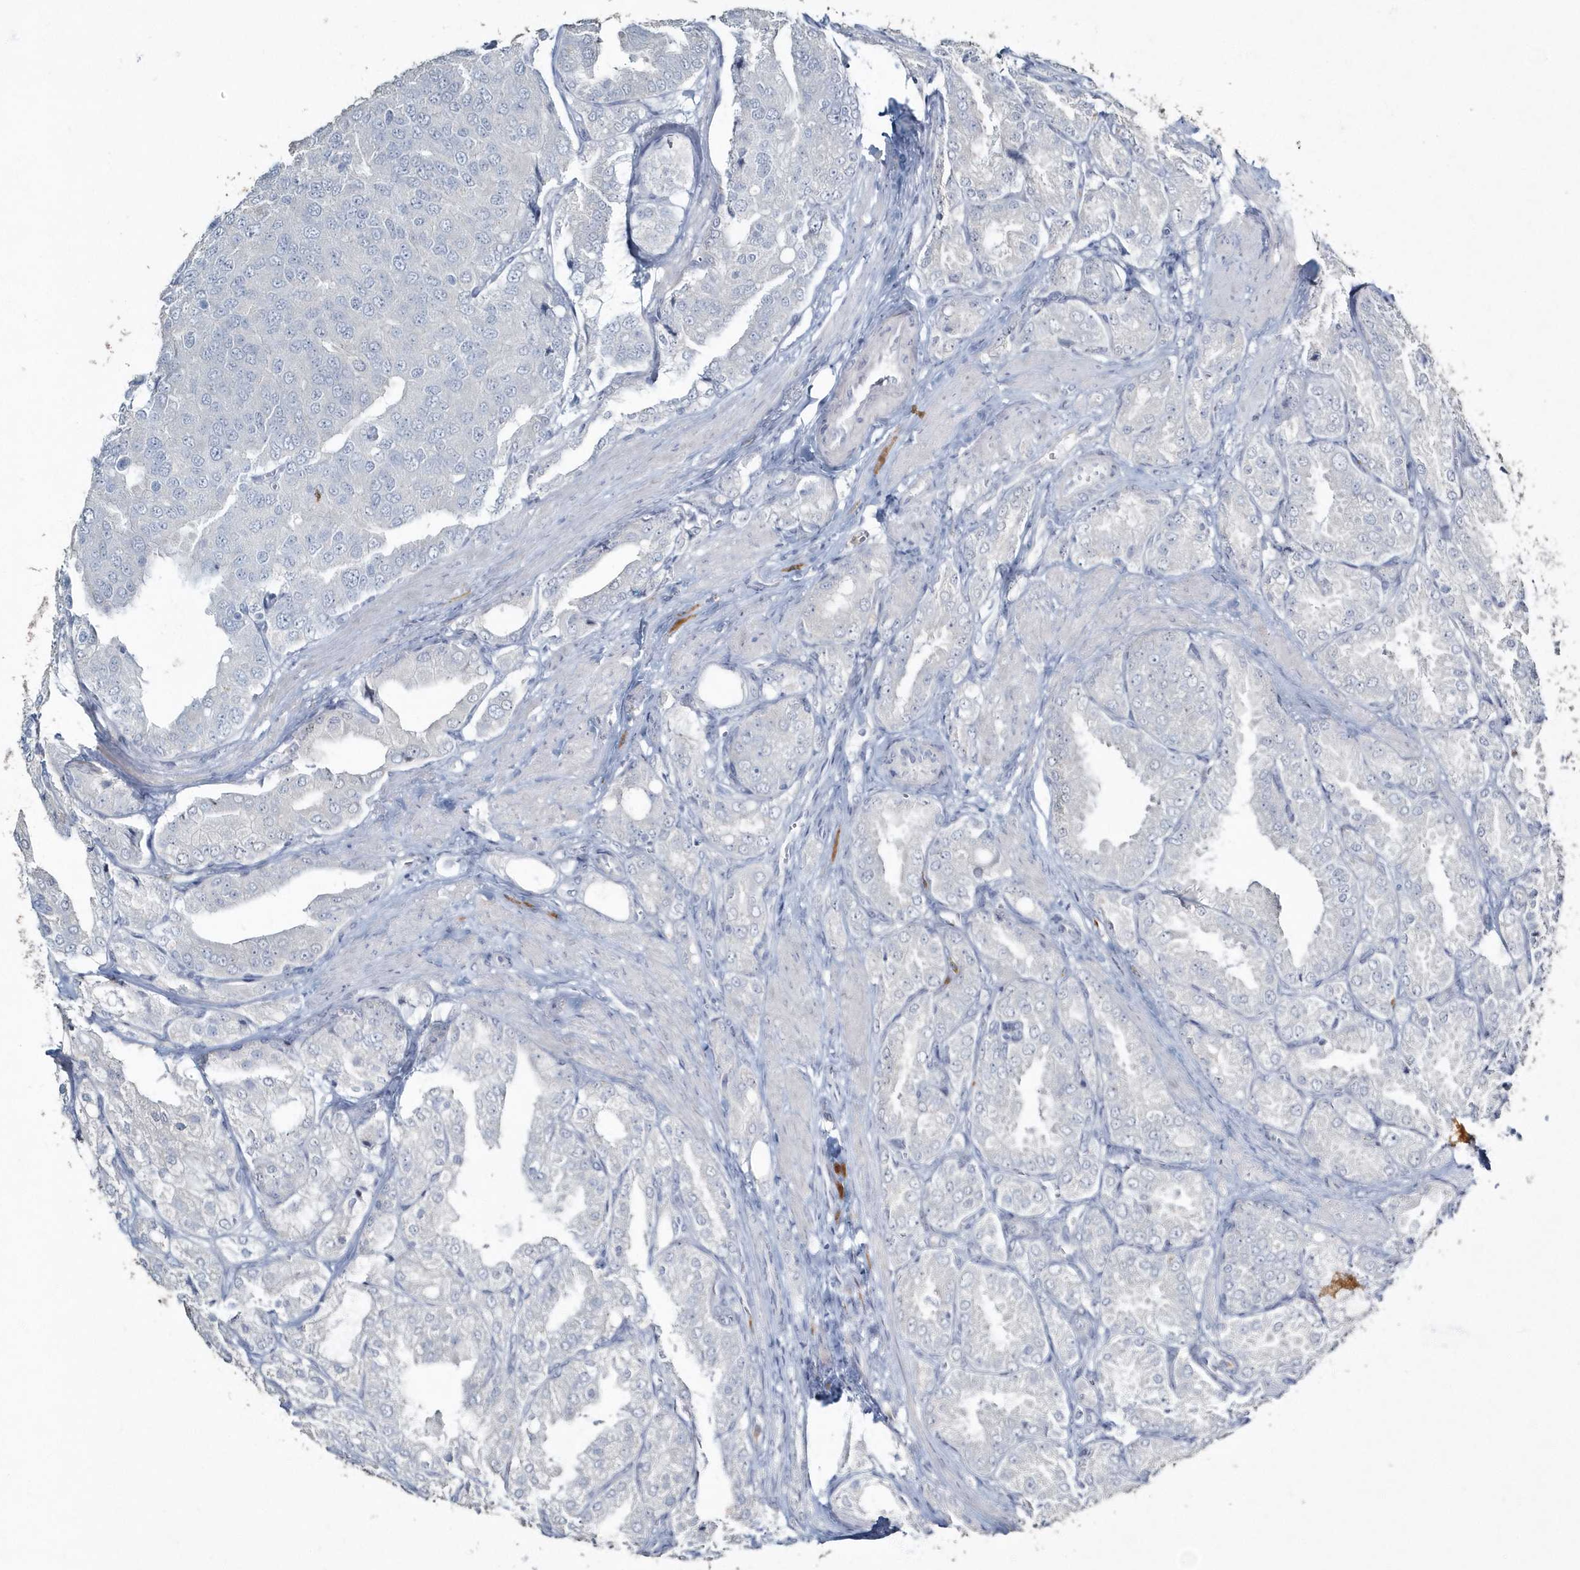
{"staining": {"intensity": "negative", "quantity": "none", "location": "none"}, "tissue": "prostate cancer", "cell_type": "Tumor cells", "image_type": "cancer", "snomed": [{"axis": "morphology", "description": "Adenocarcinoma, High grade"}, {"axis": "topography", "description": "Prostate"}], "caption": "Immunohistochemistry micrograph of human prostate cancer stained for a protein (brown), which shows no expression in tumor cells.", "gene": "MYOT", "patient": {"sex": "male", "age": 50}}